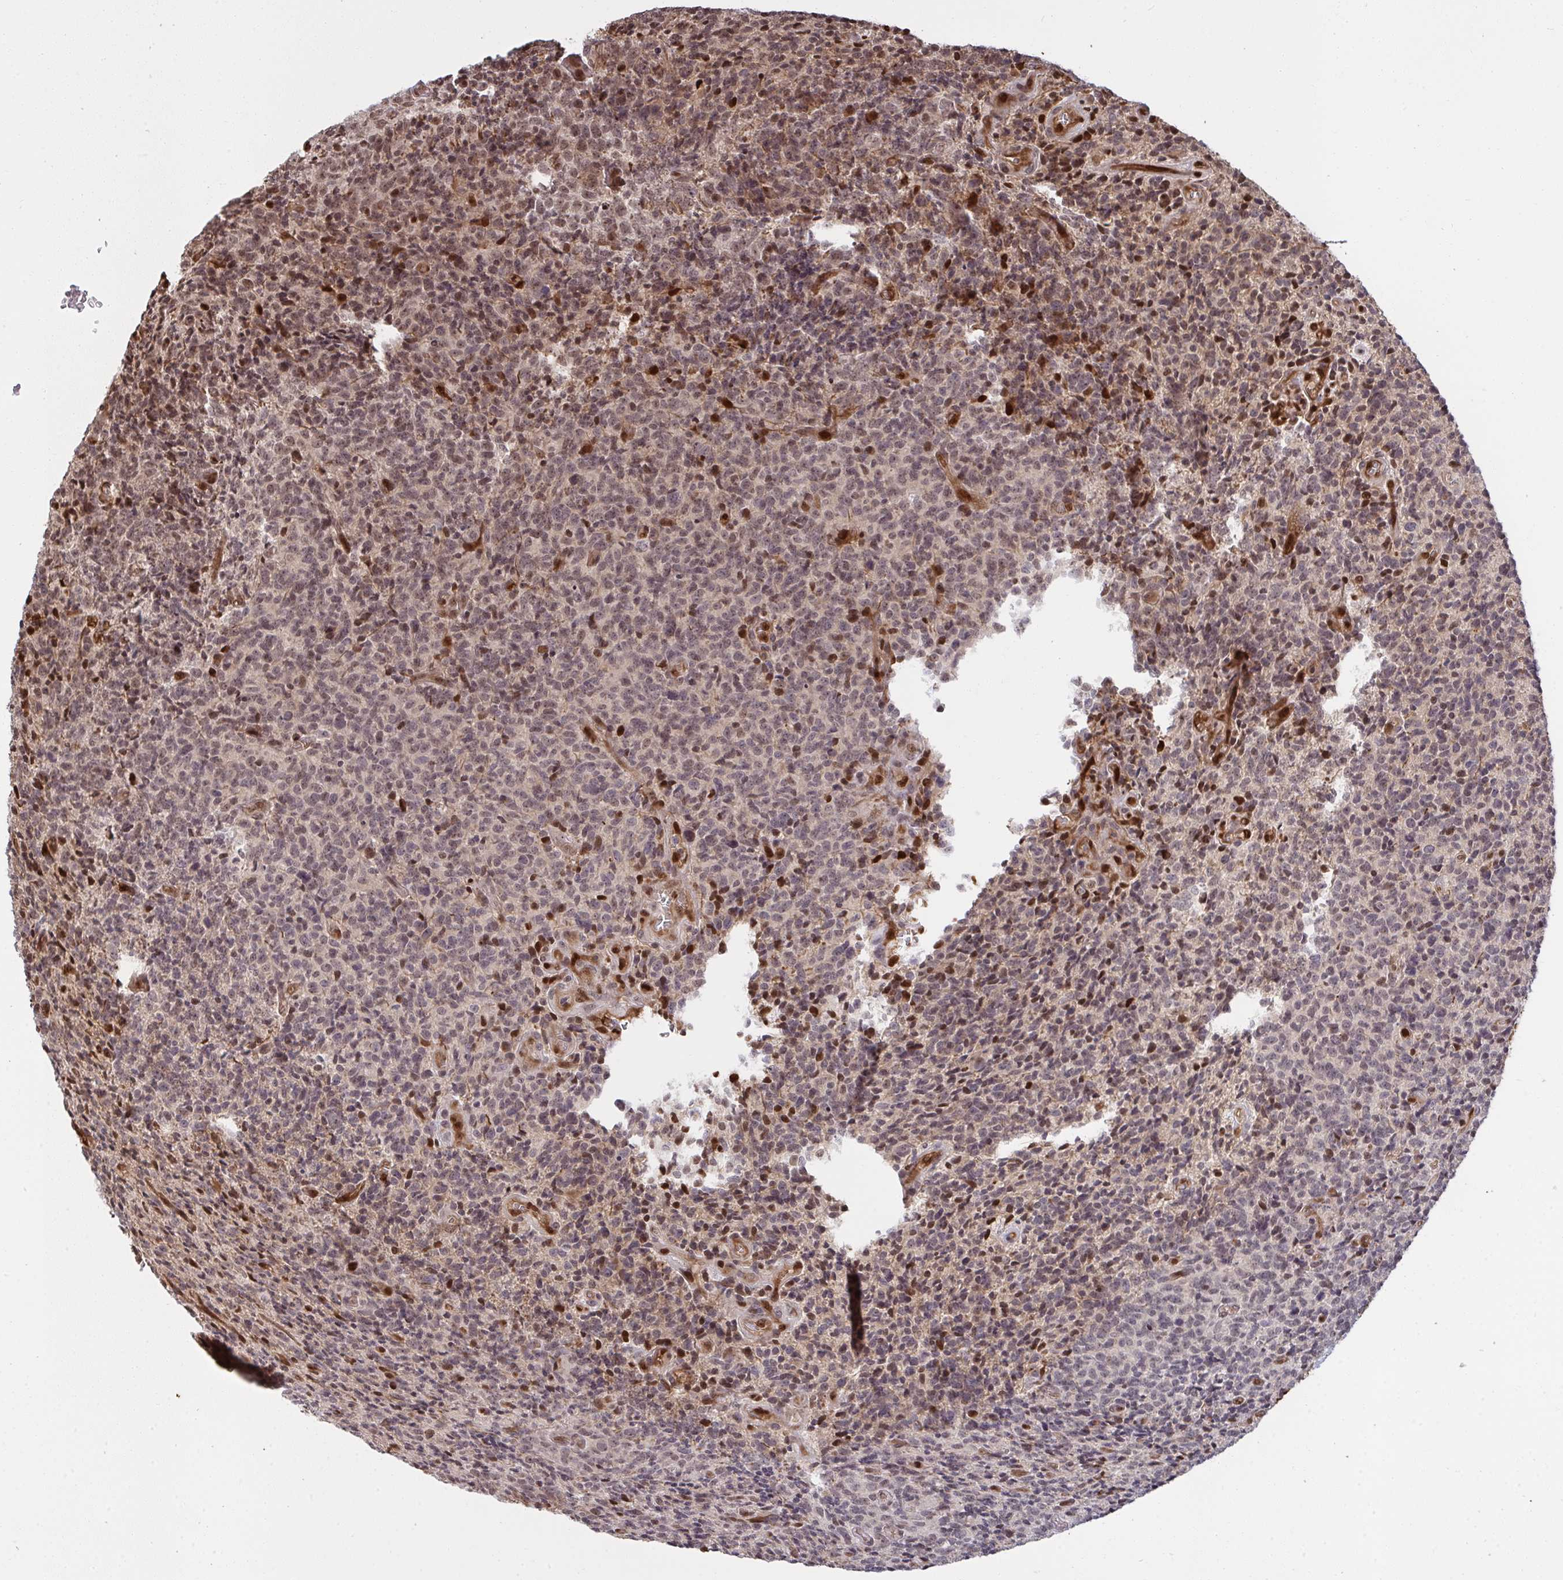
{"staining": {"intensity": "weak", "quantity": "25%-75%", "location": "nuclear"}, "tissue": "glioma", "cell_type": "Tumor cells", "image_type": "cancer", "snomed": [{"axis": "morphology", "description": "Glioma, malignant, High grade"}, {"axis": "topography", "description": "Brain"}], "caption": "A micrograph showing weak nuclear expression in approximately 25%-75% of tumor cells in malignant glioma (high-grade), as visualized by brown immunohistochemical staining.", "gene": "UXT", "patient": {"sex": "male", "age": 76}}